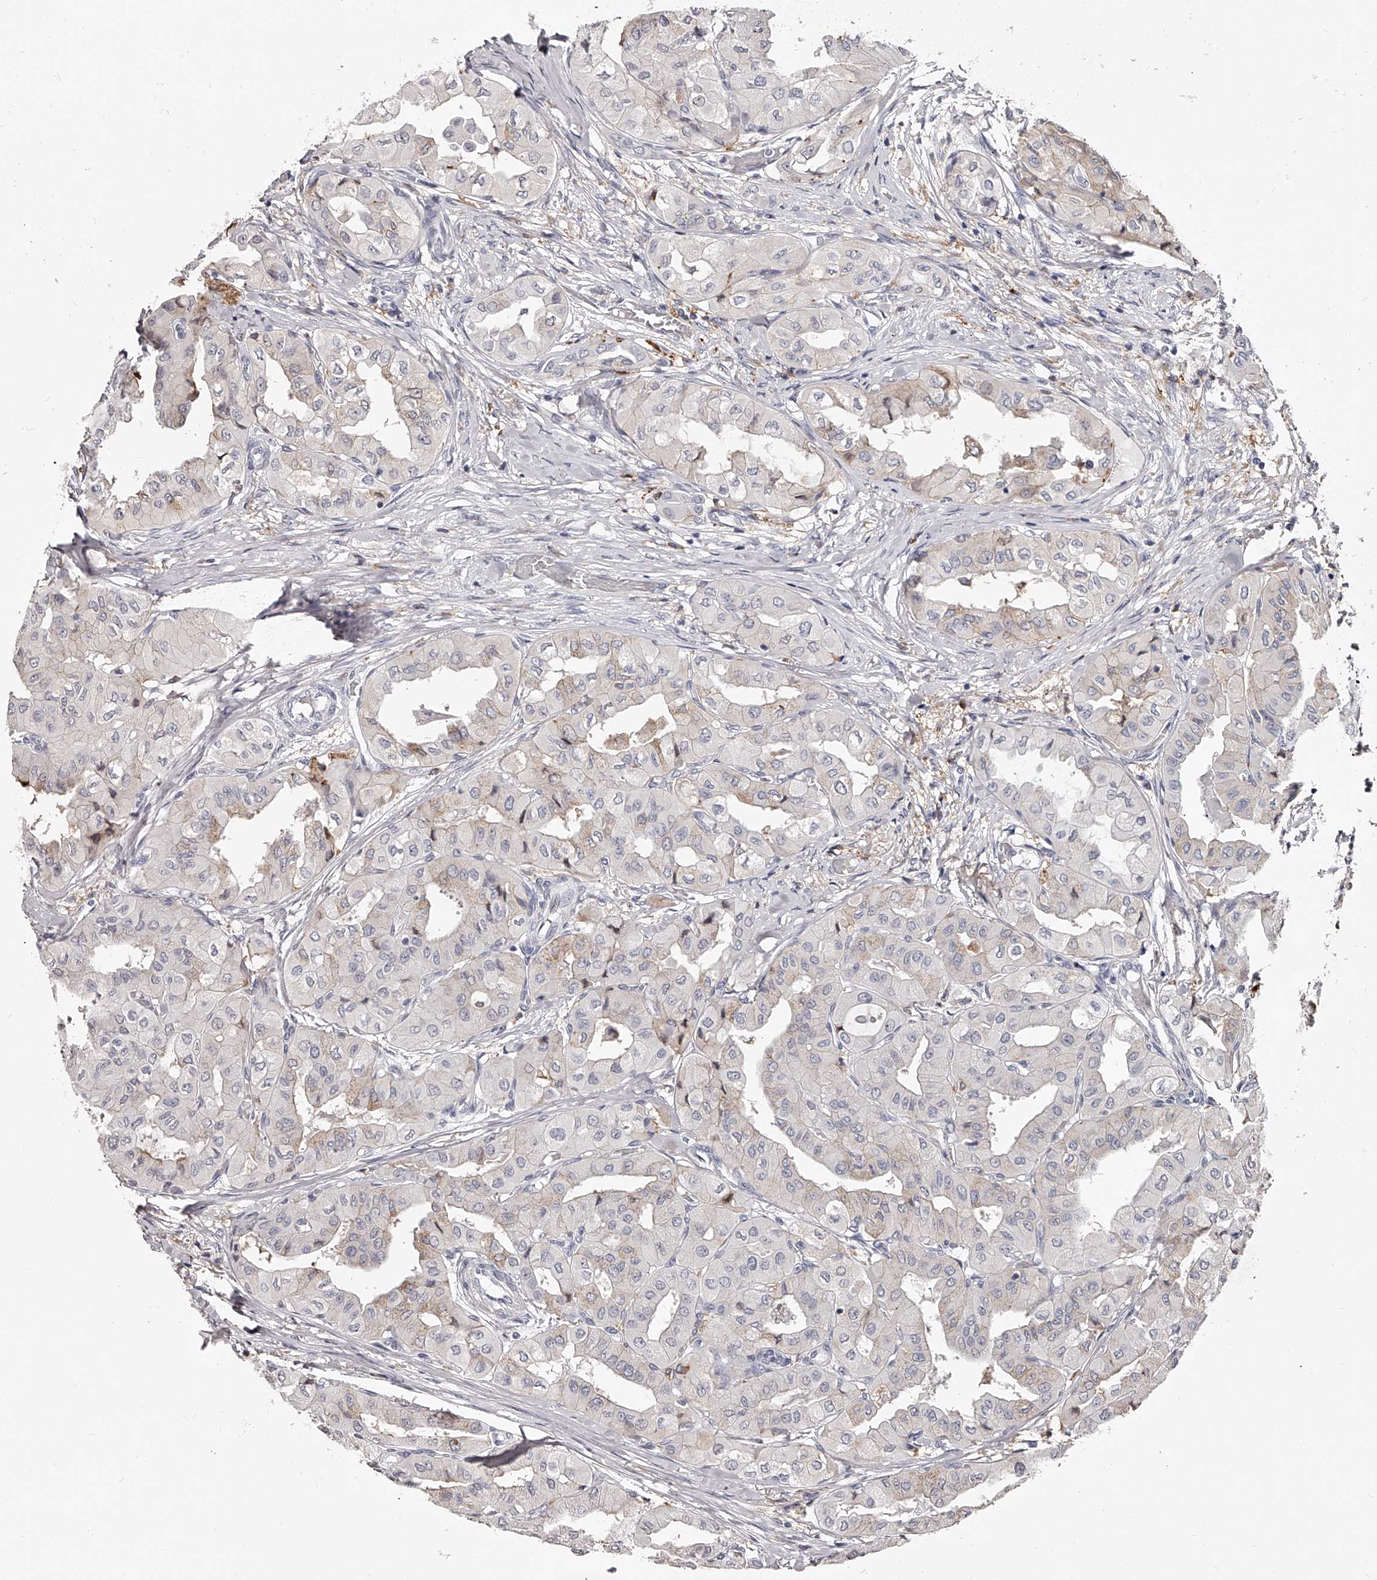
{"staining": {"intensity": "negative", "quantity": "none", "location": "none"}, "tissue": "thyroid cancer", "cell_type": "Tumor cells", "image_type": "cancer", "snomed": [{"axis": "morphology", "description": "Papillary adenocarcinoma, NOS"}, {"axis": "topography", "description": "Thyroid gland"}], "caption": "Immunohistochemical staining of papillary adenocarcinoma (thyroid) reveals no significant staining in tumor cells.", "gene": "PACSIN1", "patient": {"sex": "female", "age": 59}}